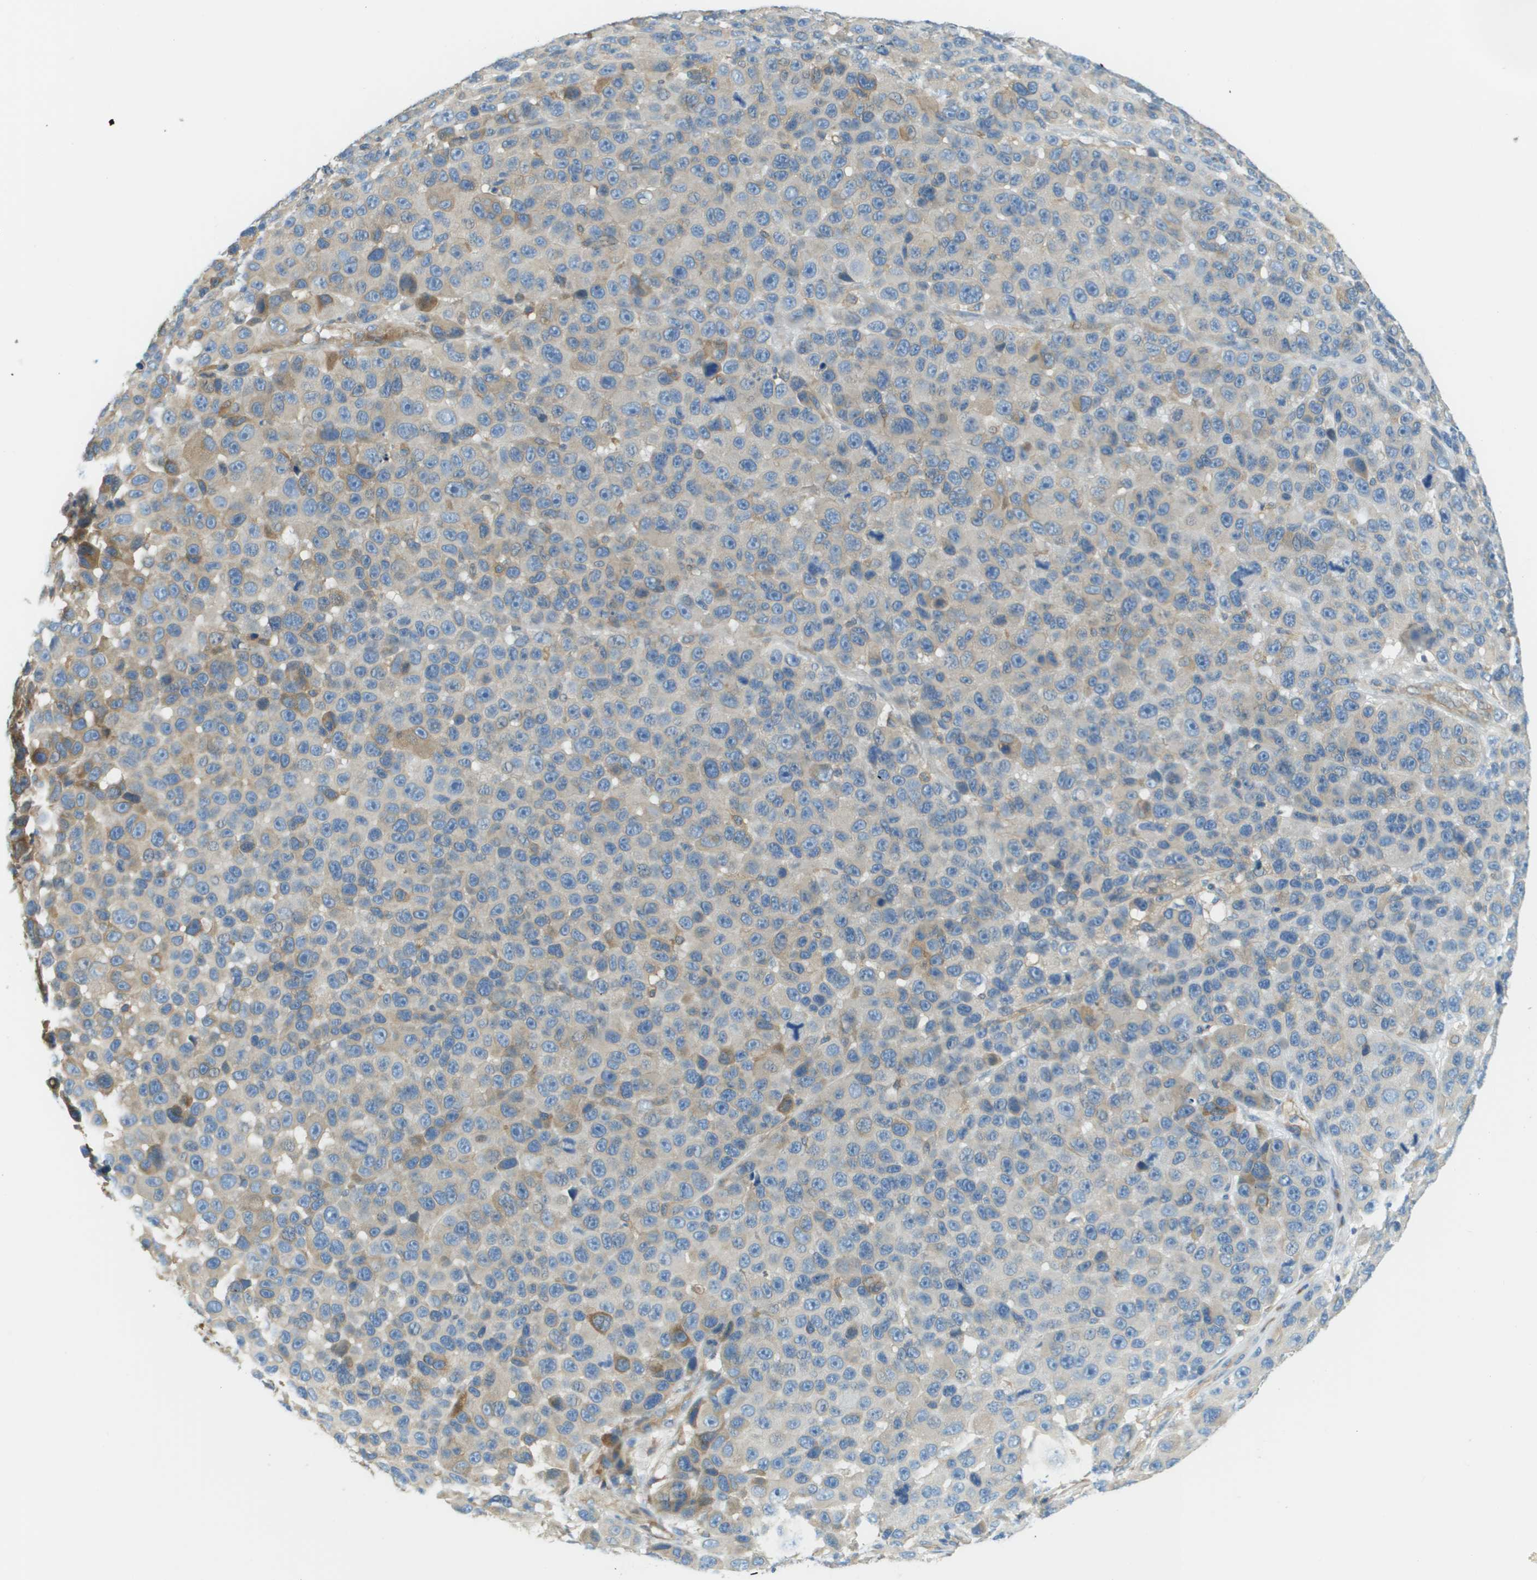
{"staining": {"intensity": "negative", "quantity": "none", "location": "none"}, "tissue": "melanoma", "cell_type": "Tumor cells", "image_type": "cancer", "snomed": [{"axis": "morphology", "description": "Malignant melanoma, NOS"}, {"axis": "topography", "description": "Skin"}], "caption": "Tumor cells show no significant protein expression in malignant melanoma. Brightfield microscopy of immunohistochemistry (IHC) stained with DAB (brown) and hematoxylin (blue), captured at high magnification.", "gene": "DNAJB11", "patient": {"sex": "male", "age": 53}}